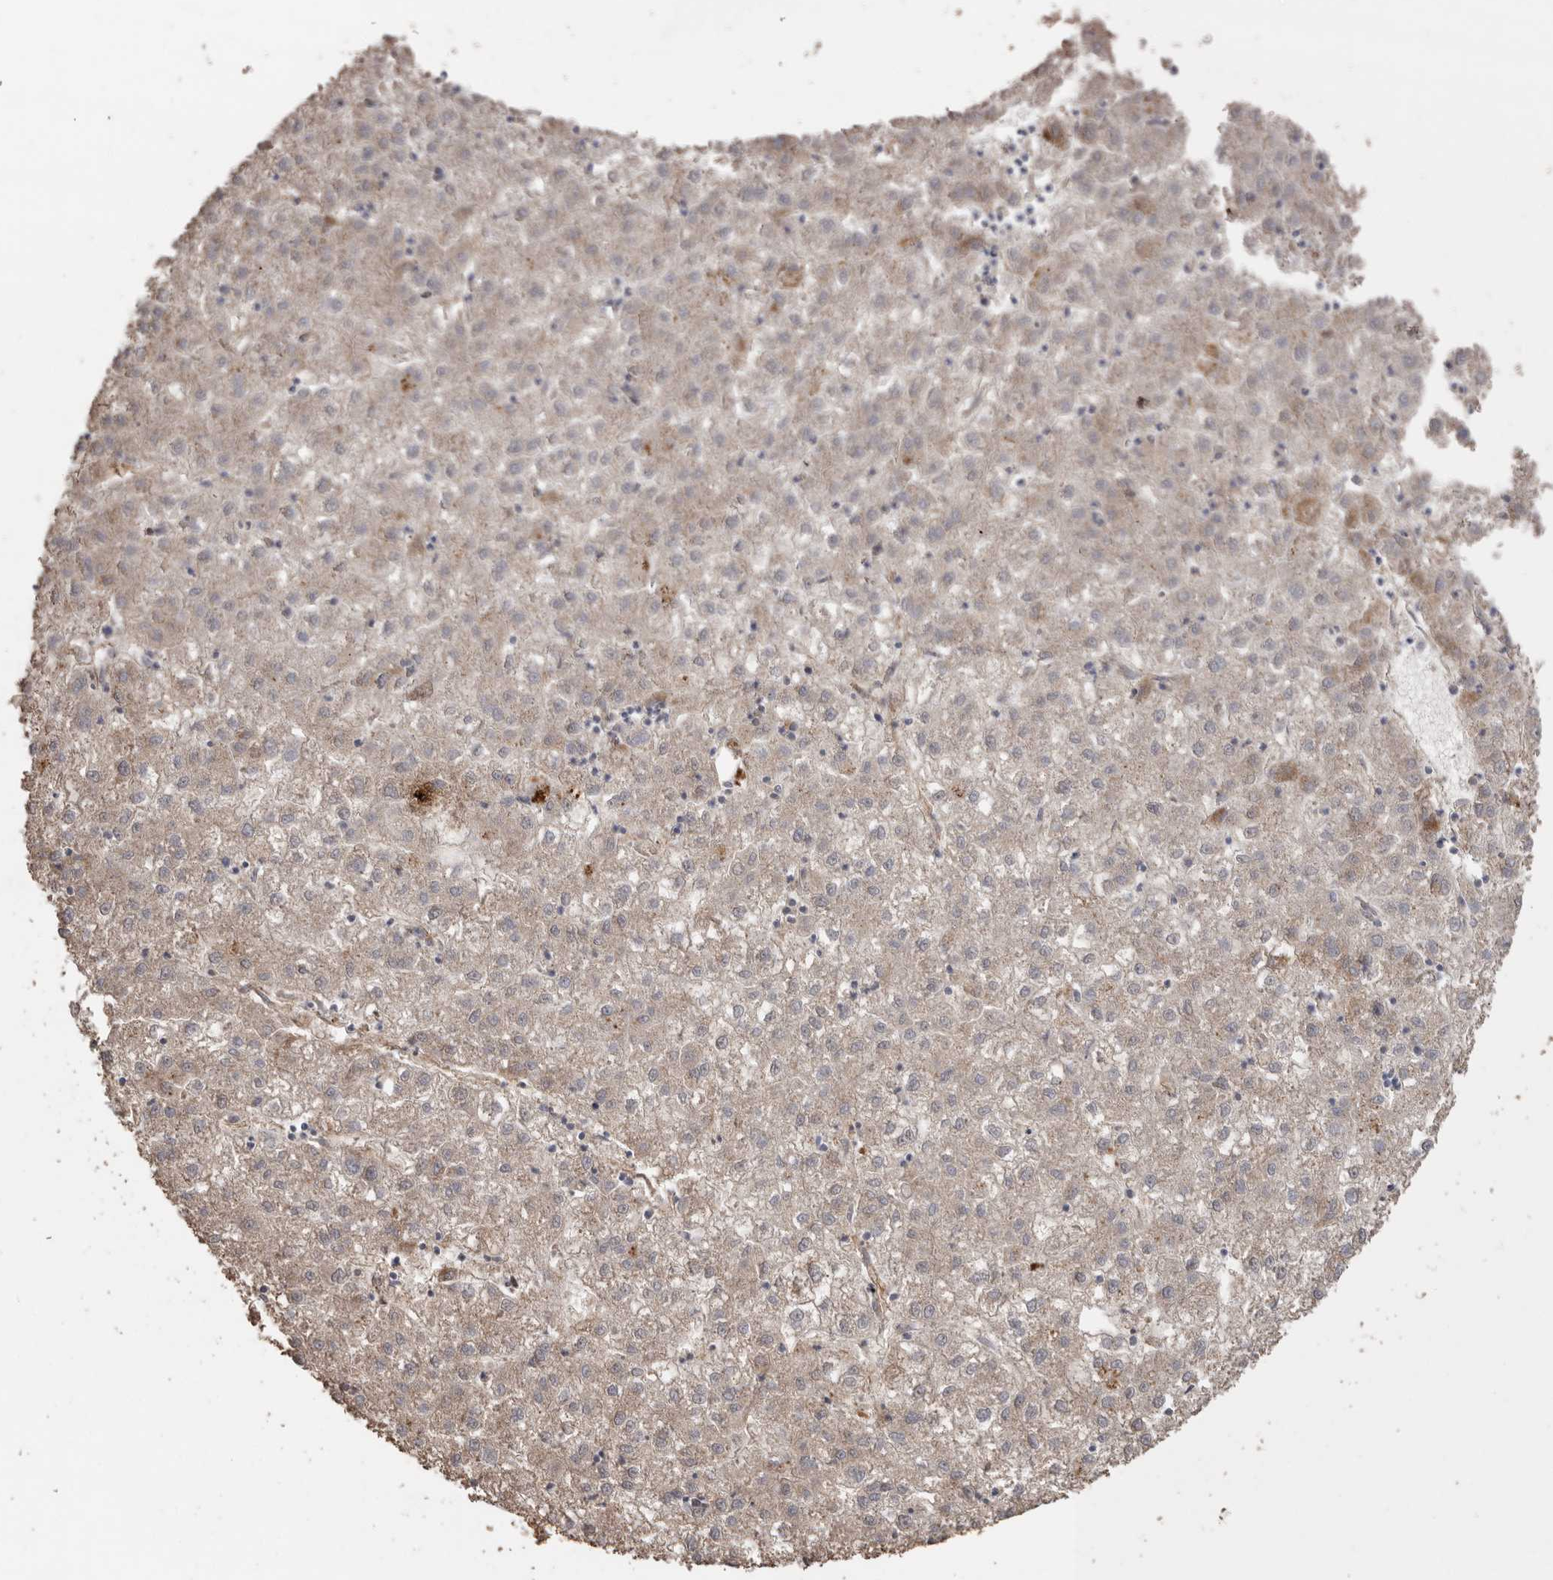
{"staining": {"intensity": "weak", "quantity": ">75%", "location": "cytoplasmic/membranous"}, "tissue": "liver cancer", "cell_type": "Tumor cells", "image_type": "cancer", "snomed": [{"axis": "morphology", "description": "Carcinoma, Hepatocellular, NOS"}, {"axis": "topography", "description": "Liver"}], "caption": "Liver cancer (hepatocellular carcinoma) stained with DAB IHC reveals low levels of weak cytoplasmic/membranous positivity in approximately >75% of tumor cells. (DAB IHC, brown staining for protein, blue staining for nuclei).", "gene": "PODXL2", "patient": {"sex": "male", "age": 72}}